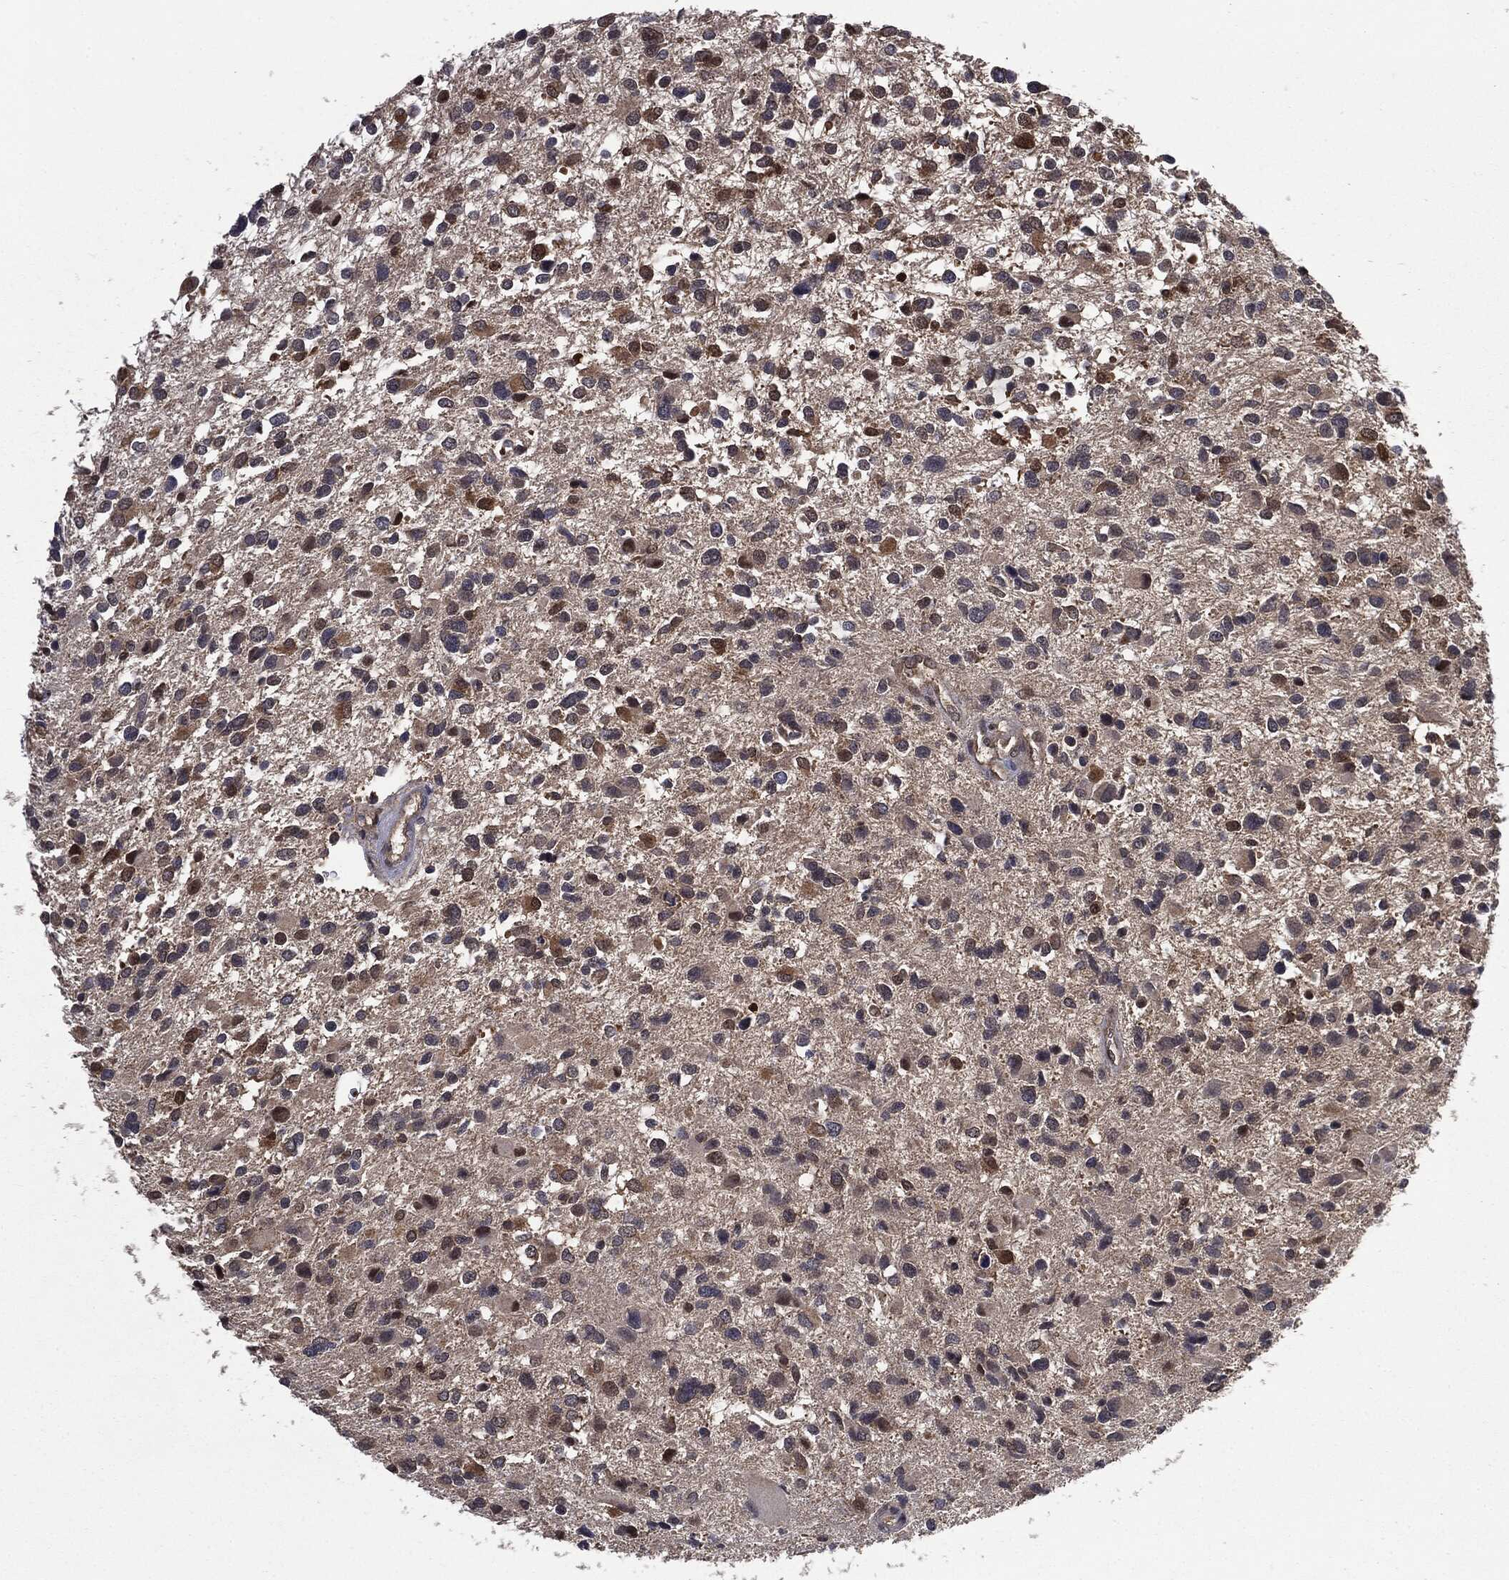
{"staining": {"intensity": "moderate", "quantity": "25%-75%", "location": "cytoplasmic/membranous"}, "tissue": "glioma", "cell_type": "Tumor cells", "image_type": "cancer", "snomed": [{"axis": "morphology", "description": "Glioma, malignant, Low grade"}, {"axis": "topography", "description": "Brain"}], "caption": "Immunohistochemical staining of human glioma exhibits medium levels of moderate cytoplasmic/membranous staining in approximately 25%-75% of tumor cells. Using DAB (brown) and hematoxylin (blue) stains, captured at high magnification using brightfield microscopy.", "gene": "GPI", "patient": {"sex": "female", "age": 32}}